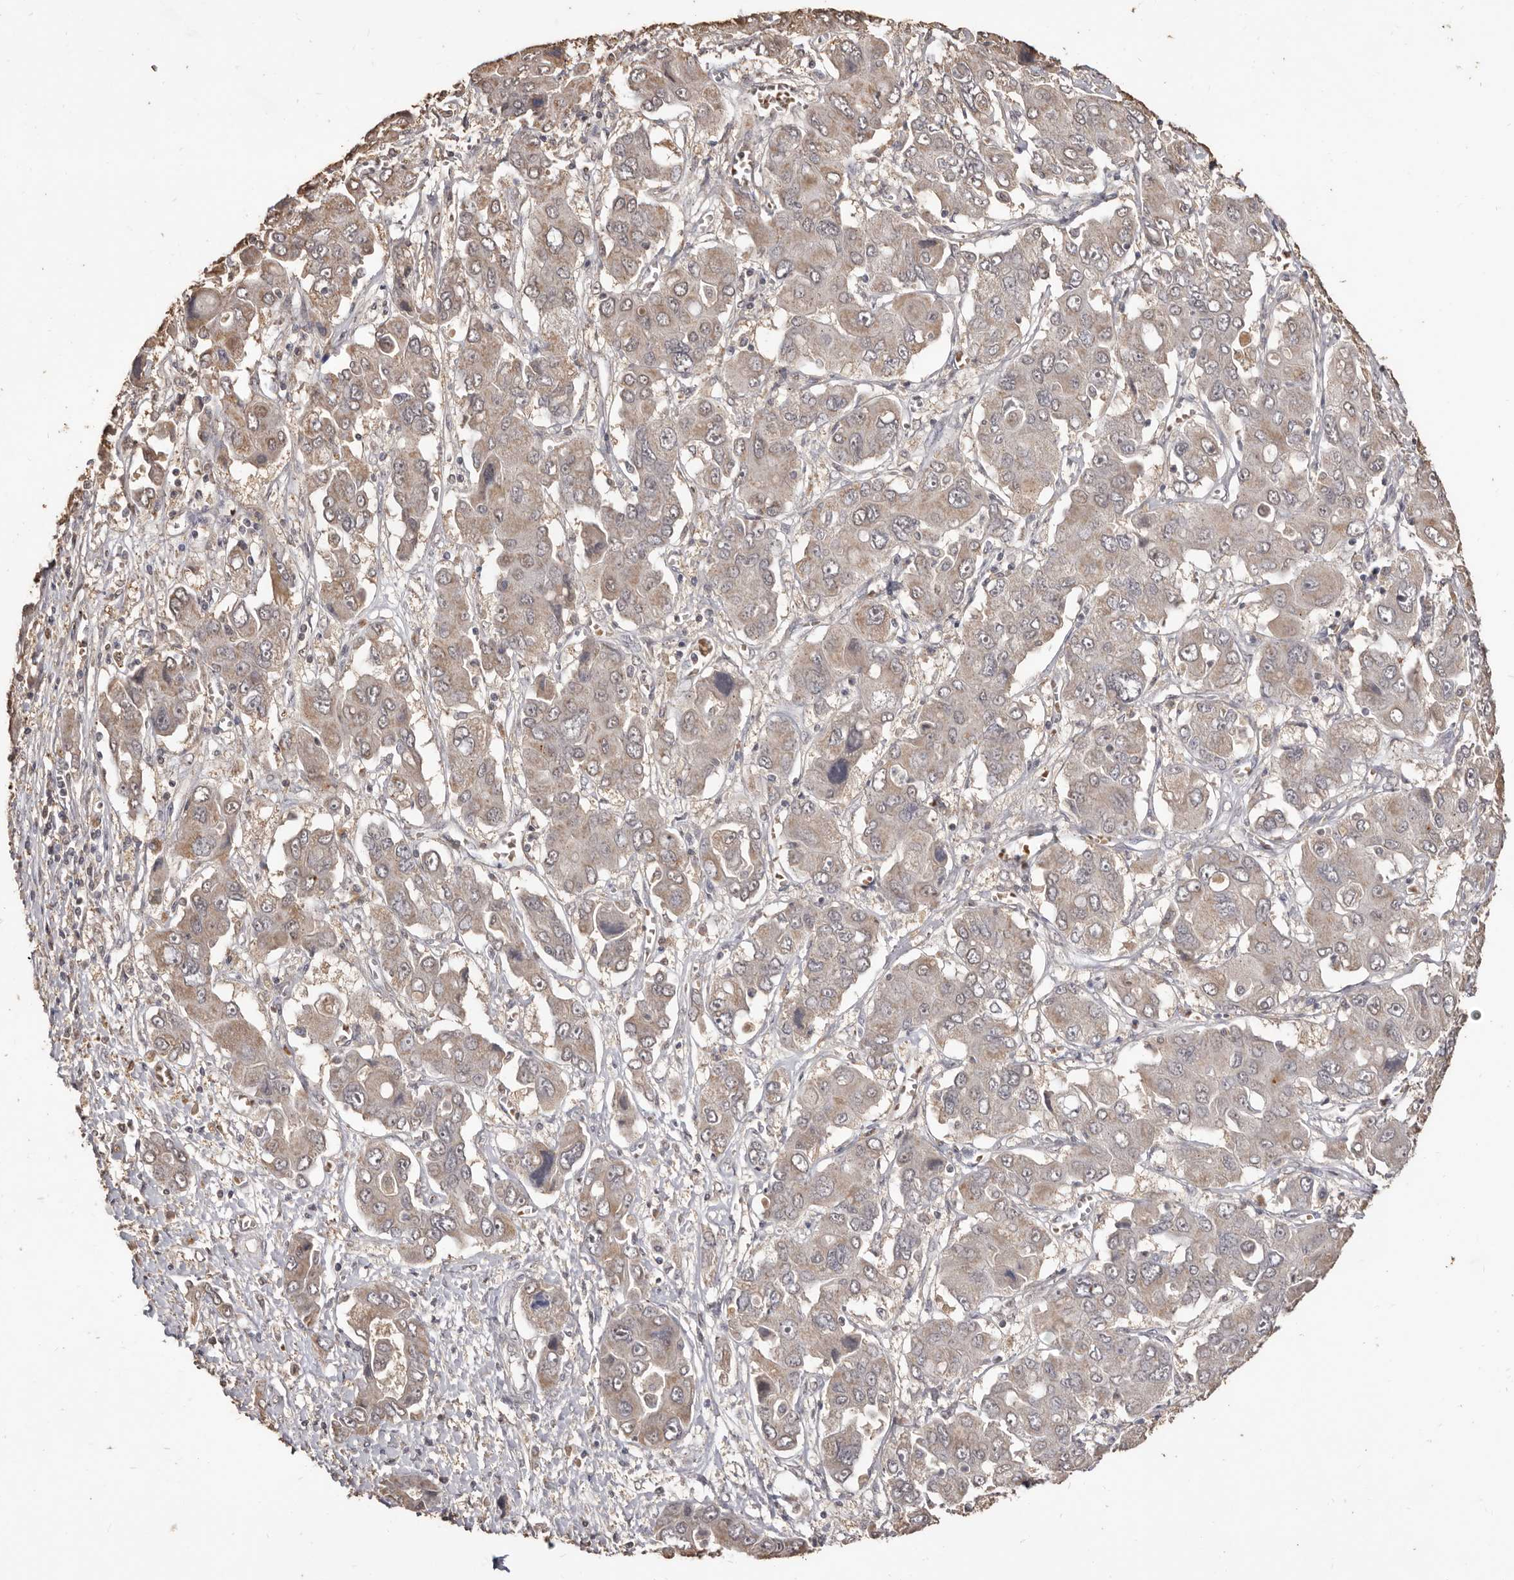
{"staining": {"intensity": "weak", "quantity": ">75%", "location": "cytoplasmic/membranous"}, "tissue": "liver cancer", "cell_type": "Tumor cells", "image_type": "cancer", "snomed": [{"axis": "morphology", "description": "Cholangiocarcinoma"}, {"axis": "topography", "description": "Liver"}], "caption": "Immunohistochemical staining of cholangiocarcinoma (liver) demonstrates low levels of weak cytoplasmic/membranous expression in about >75% of tumor cells.", "gene": "INAVA", "patient": {"sex": "male", "age": 67}}